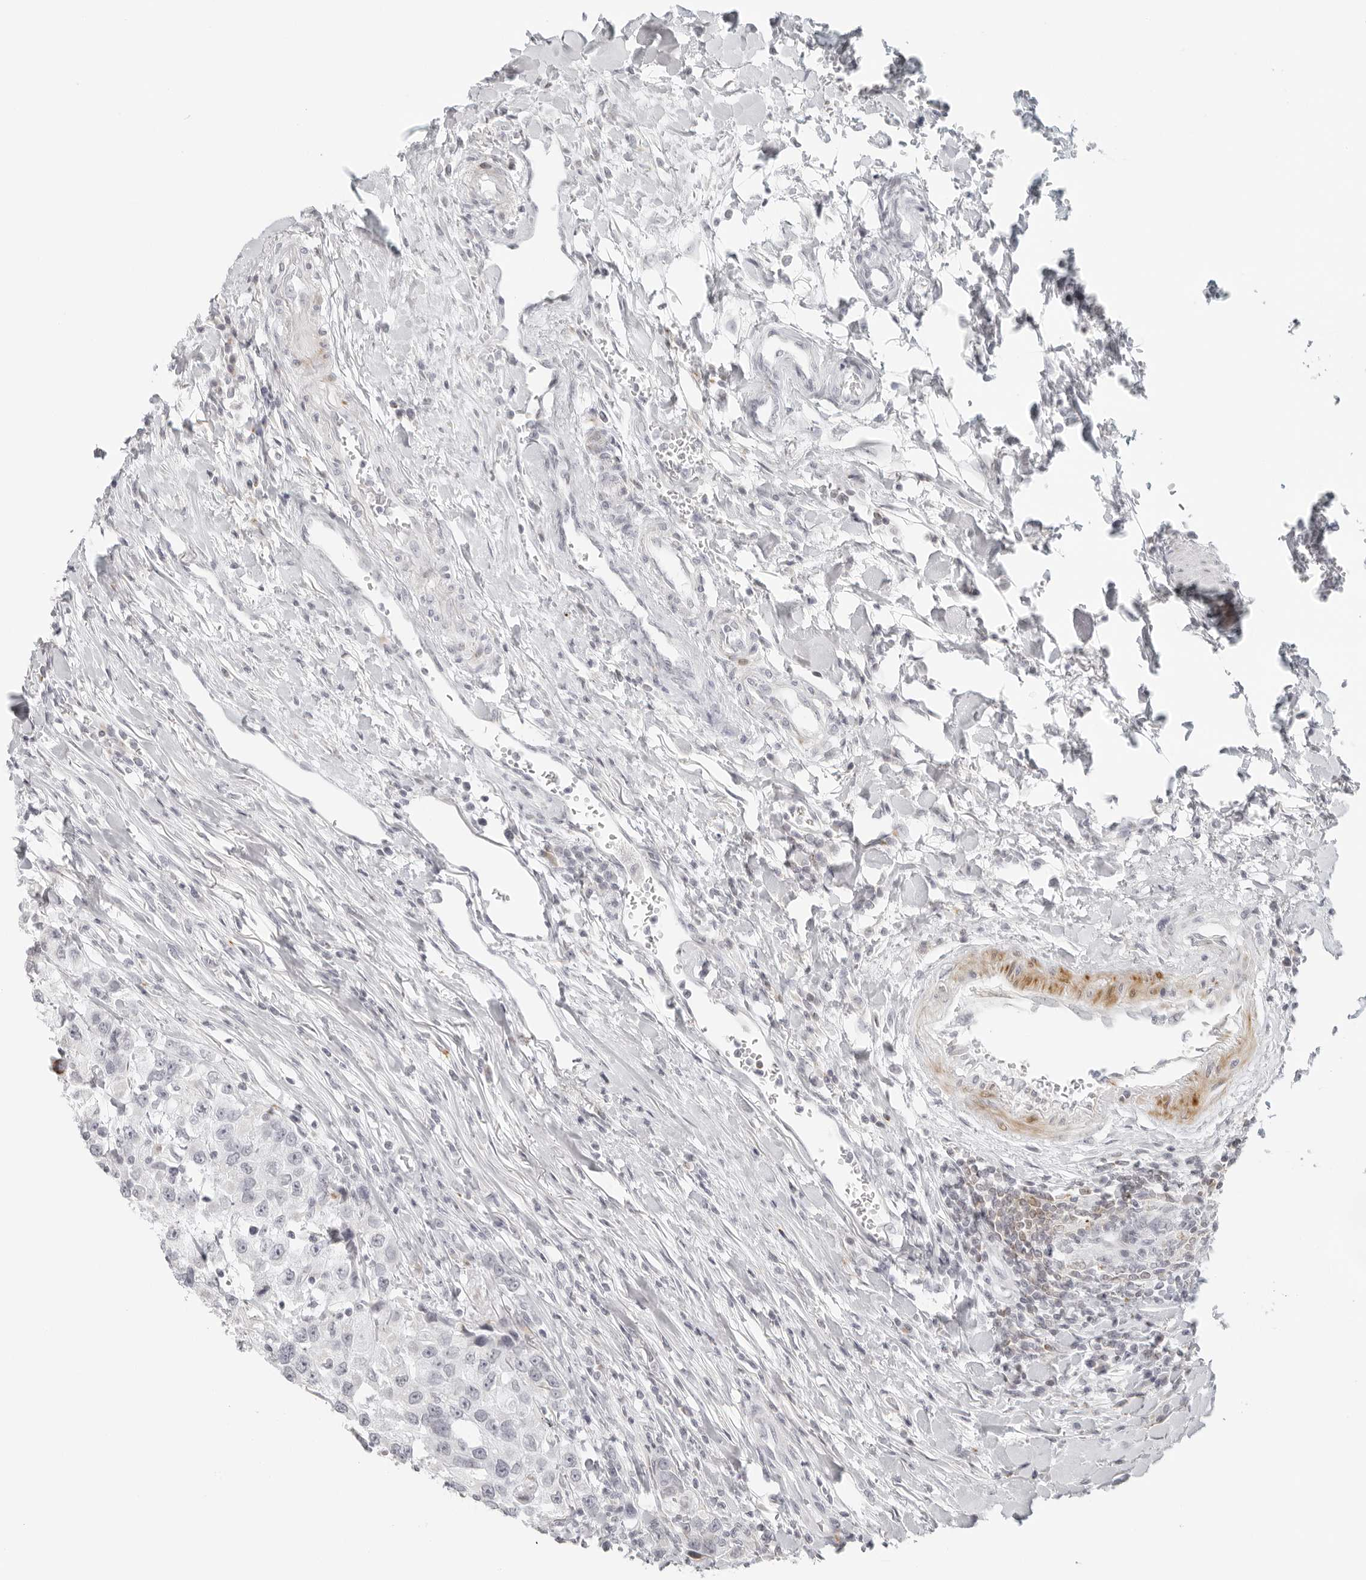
{"staining": {"intensity": "negative", "quantity": "none", "location": "none"}, "tissue": "urothelial cancer", "cell_type": "Tumor cells", "image_type": "cancer", "snomed": [{"axis": "morphology", "description": "Urothelial carcinoma, High grade"}, {"axis": "topography", "description": "Urinary bladder"}], "caption": "Immunohistochemistry (IHC) of urothelial carcinoma (high-grade) reveals no staining in tumor cells.", "gene": "RPS6KC1", "patient": {"sex": "female", "age": 80}}